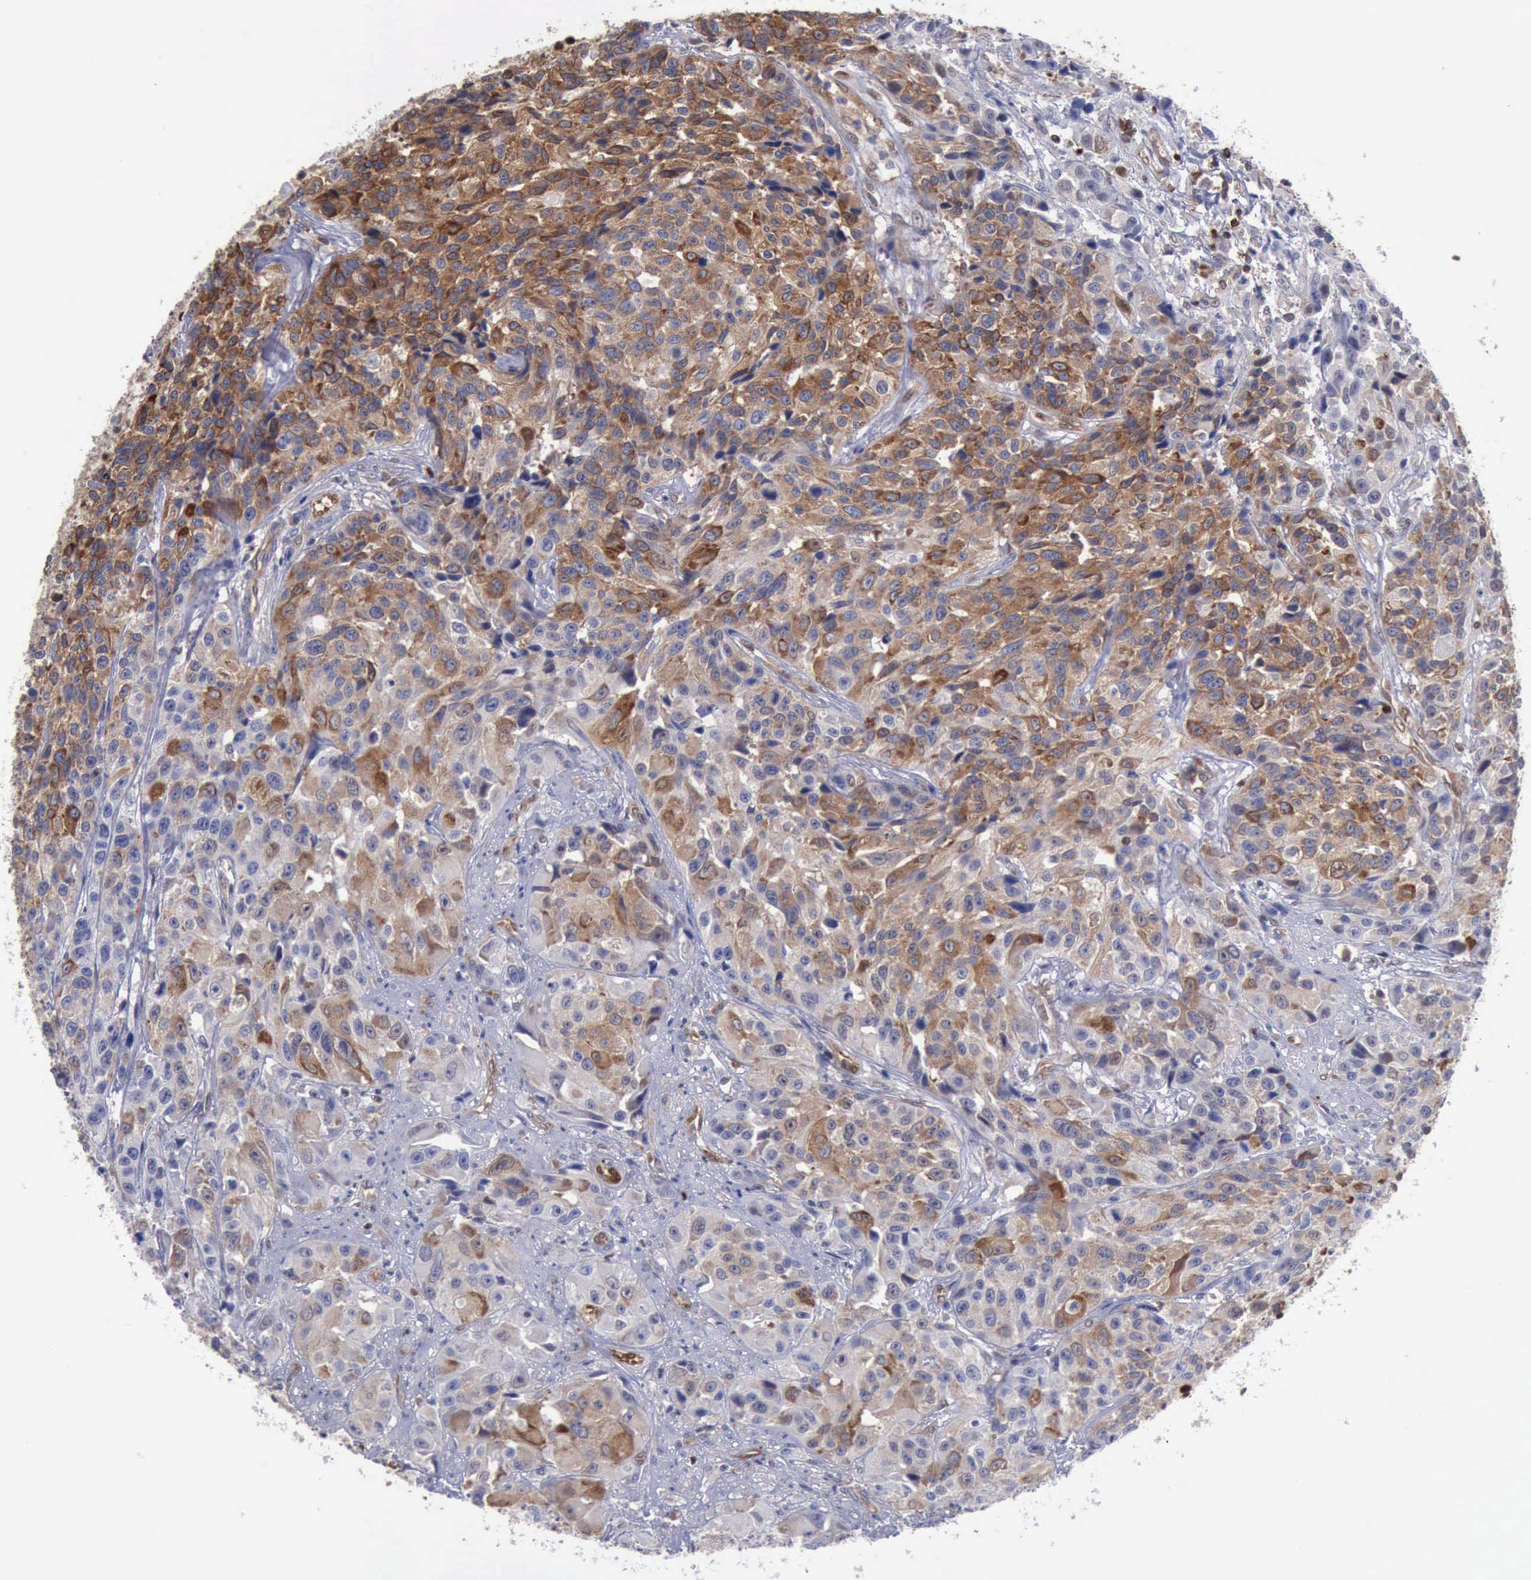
{"staining": {"intensity": "moderate", "quantity": ">75%", "location": "cytoplasmic/membranous"}, "tissue": "urothelial cancer", "cell_type": "Tumor cells", "image_type": "cancer", "snomed": [{"axis": "morphology", "description": "Urothelial carcinoma, High grade"}, {"axis": "topography", "description": "Urinary bladder"}], "caption": "The image shows staining of urothelial cancer, revealing moderate cytoplasmic/membranous protein positivity (brown color) within tumor cells.", "gene": "PDCD4", "patient": {"sex": "female", "age": 81}}